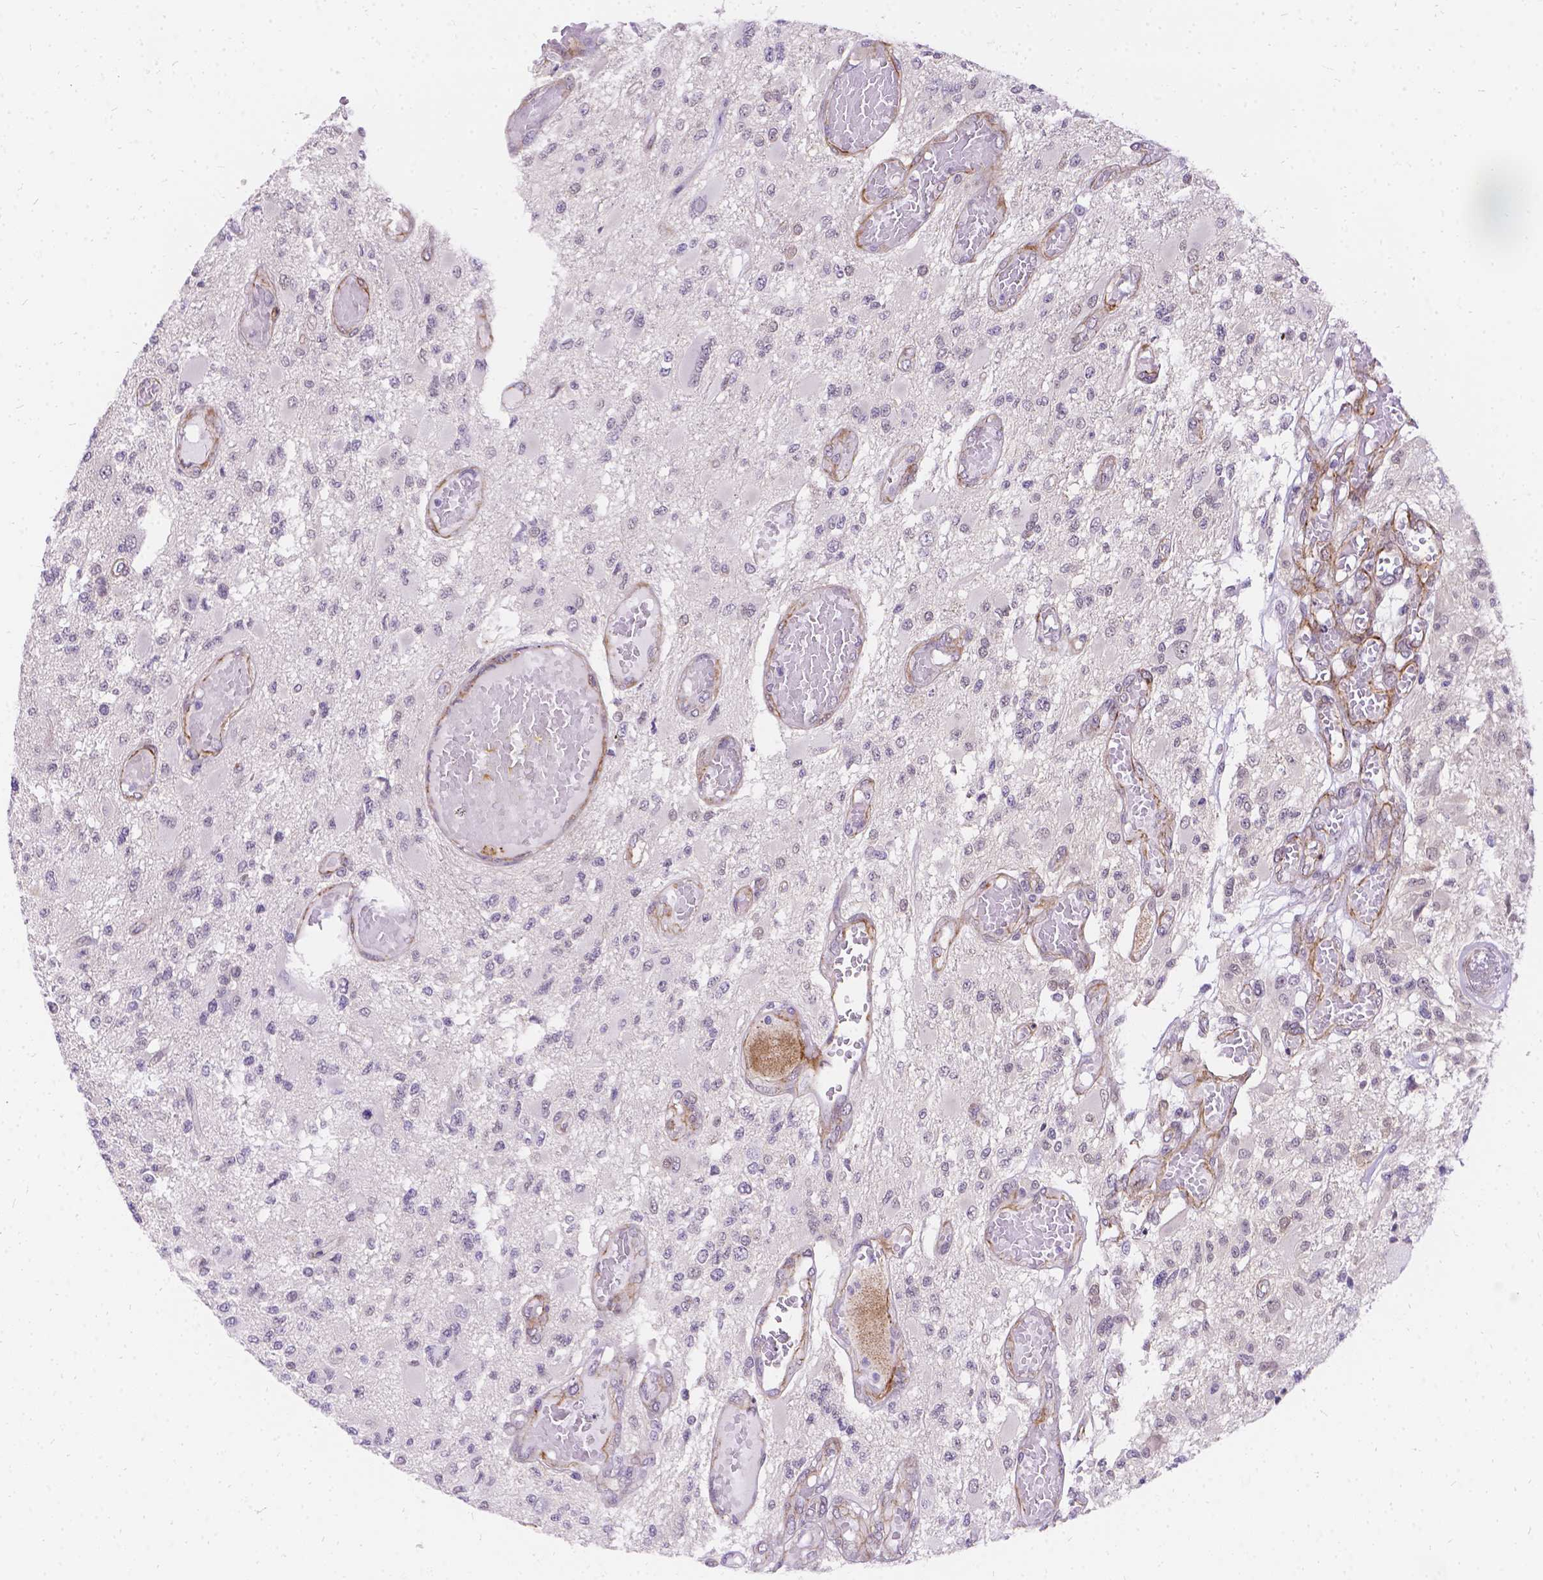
{"staining": {"intensity": "negative", "quantity": "none", "location": "none"}, "tissue": "glioma", "cell_type": "Tumor cells", "image_type": "cancer", "snomed": [{"axis": "morphology", "description": "Glioma, malignant, High grade"}, {"axis": "topography", "description": "Brain"}], "caption": "Tumor cells show no significant staining in glioma. (Brightfield microscopy of DAB (3,3'-diaminobenzidine) immunohistochemistry (IHC) at high magnification).", "gene": "PALS1", "patient": {"sex": "female", "age": 63}}